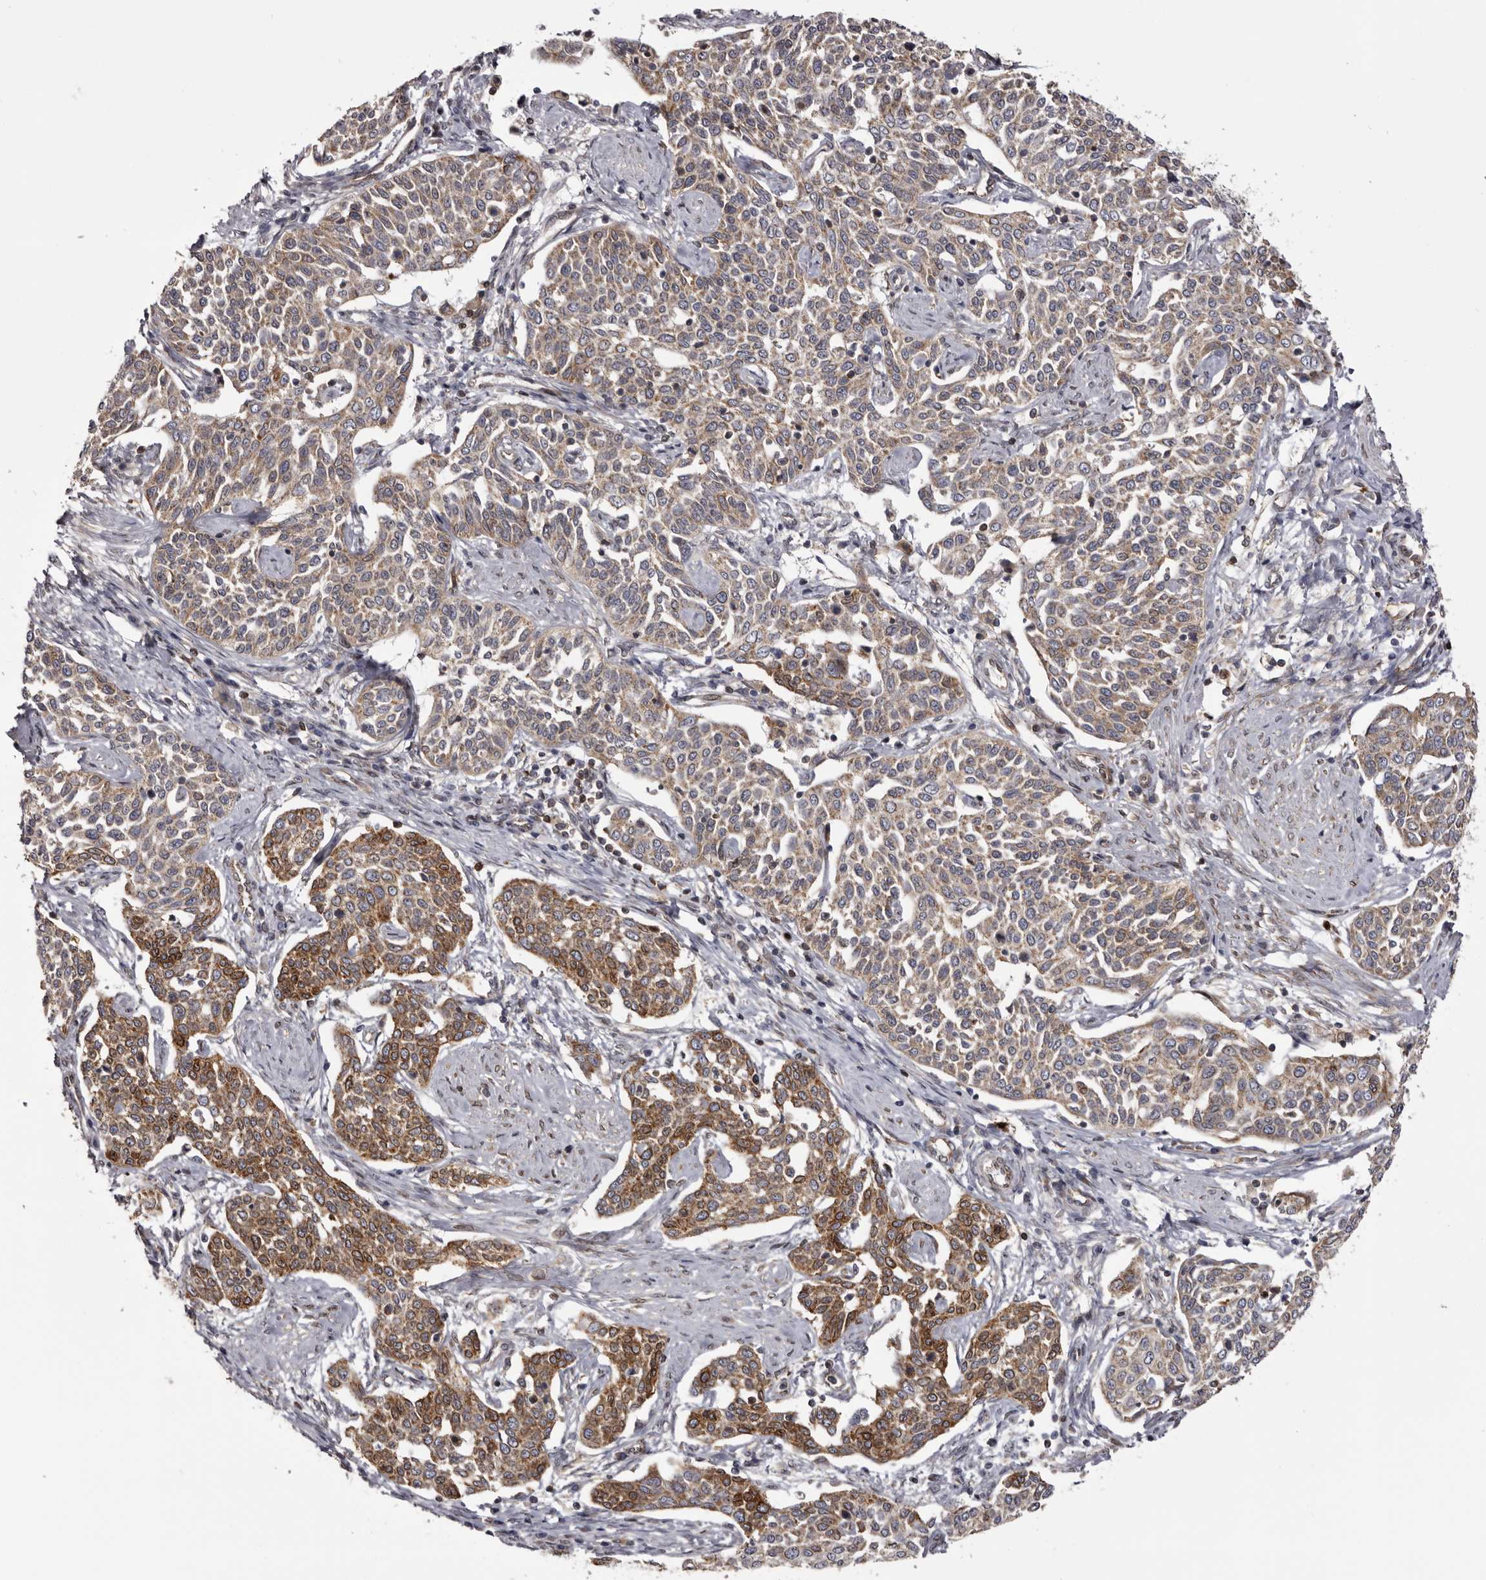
{"staining": {"intensity": "moderate", "quantity": ">75%", "location": "cytoplasmic/membranous"}, "tissue": "cervical cancer", "cell_type": "Tumor cells", "image_type": "cancer", "snomed": [{"axis": "morphology", "description": "Squamous cell carcinoma, NOS"}, {"axis": "topography", "description": "Cervix"}], "caption": "Immunohistochemistry (DAB) staining of human squamous cell carcinoma (cervical) demonstrates moderate cytoplasmic/membranous protein expression in approximately >75% of tumor cells.", "gene": "C4orf3", "patient": {"sex": "female", "age": 34}}